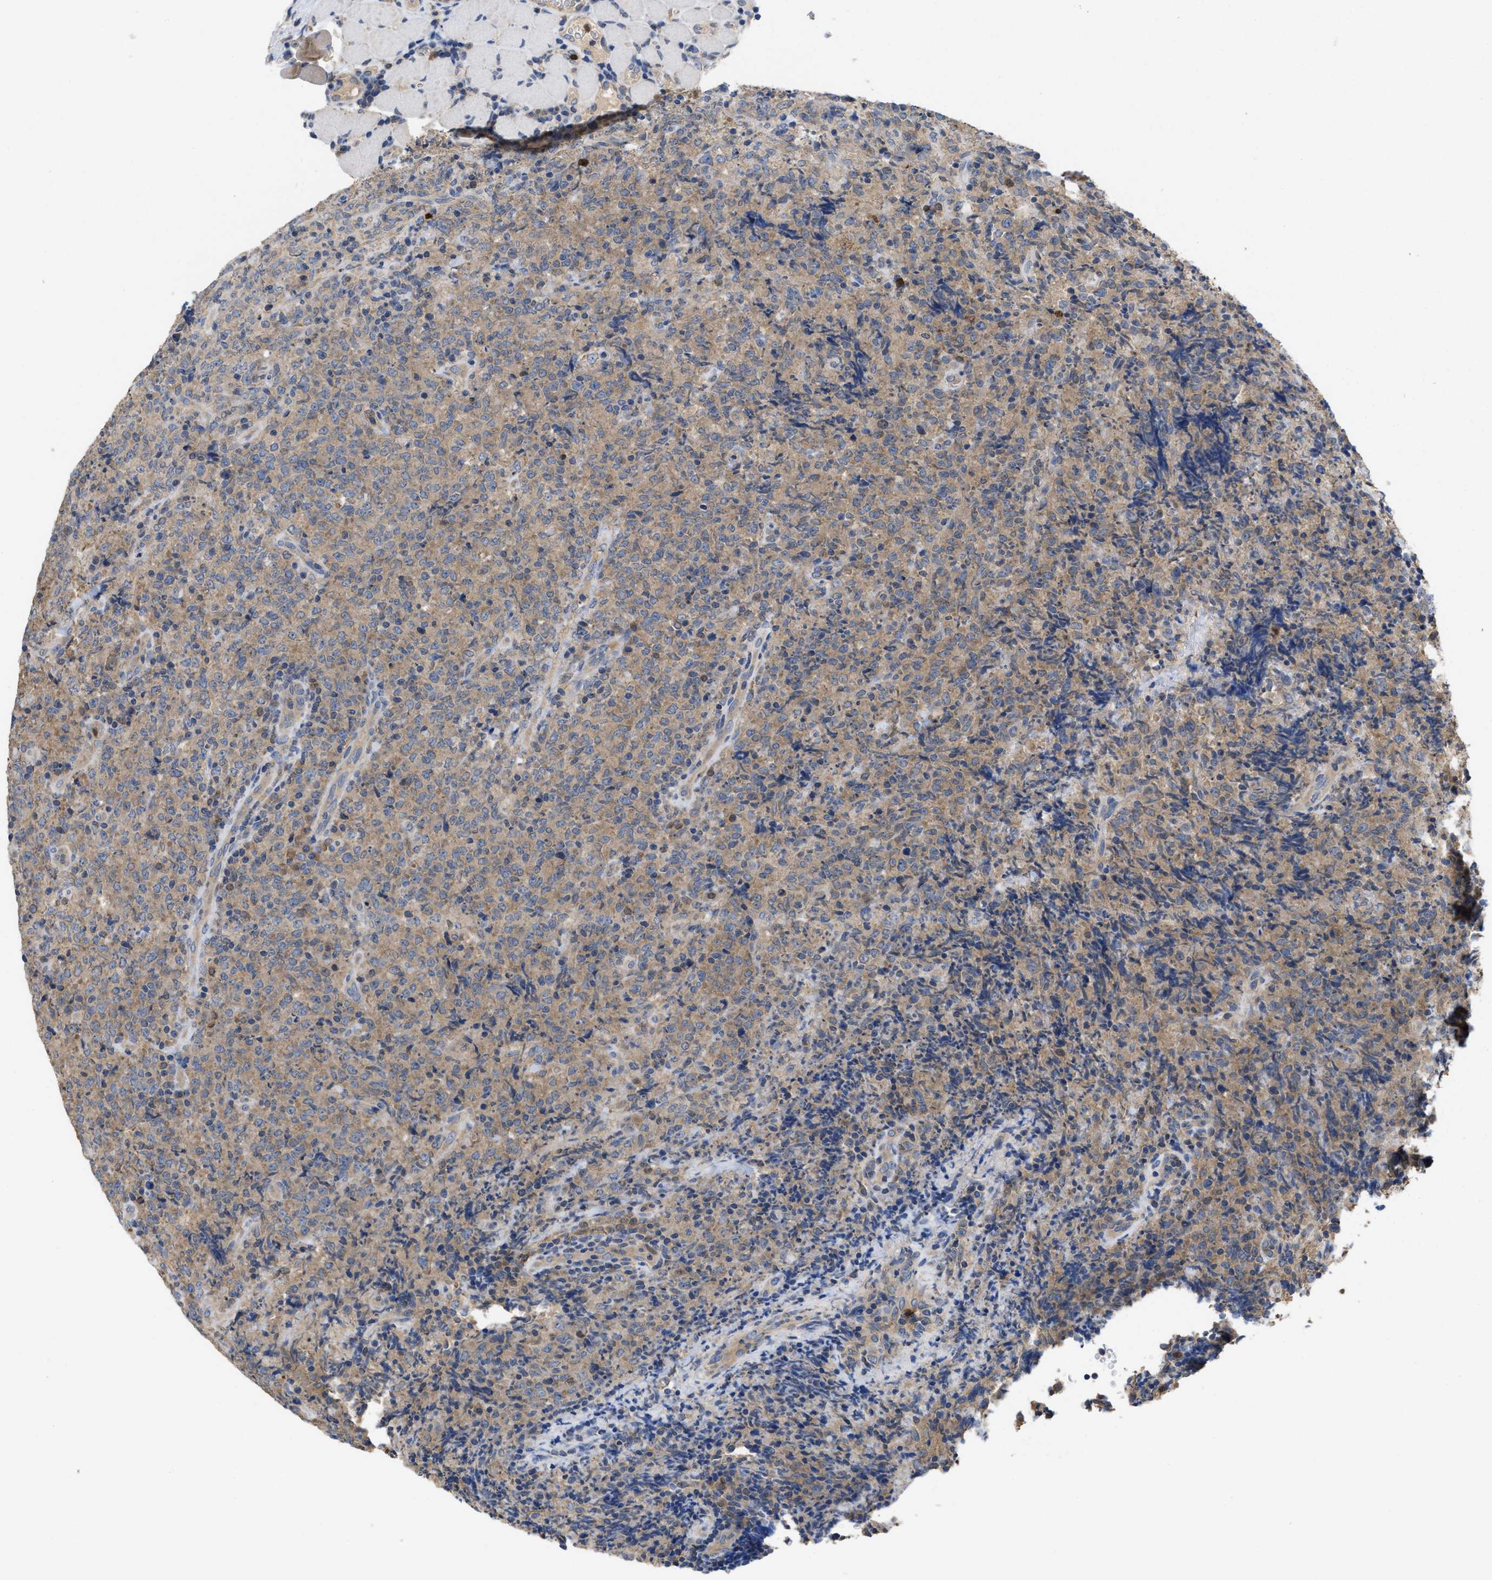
{"staining": {"intensity": "weak", "quantity": ">75%", "location": "cytoplasmic/membranous"}, "tissue": "lymphoma", "cell_type": "Tumor cells", "image_type": "cancer", "snomed": [{"axis": "morphology", "description": "Malignant lymphoma, non-Hodgkin's type, High grade"}, {"axis": "topography", "description": "Tonsil"}], "caption": "Weak cytoplasmic/membranous positivity for a protein is identified in about >75% of tumor cells of lymphoma using IHC.", "gene": "RNF216", "patient": {"sex": "female", "age": 36}}